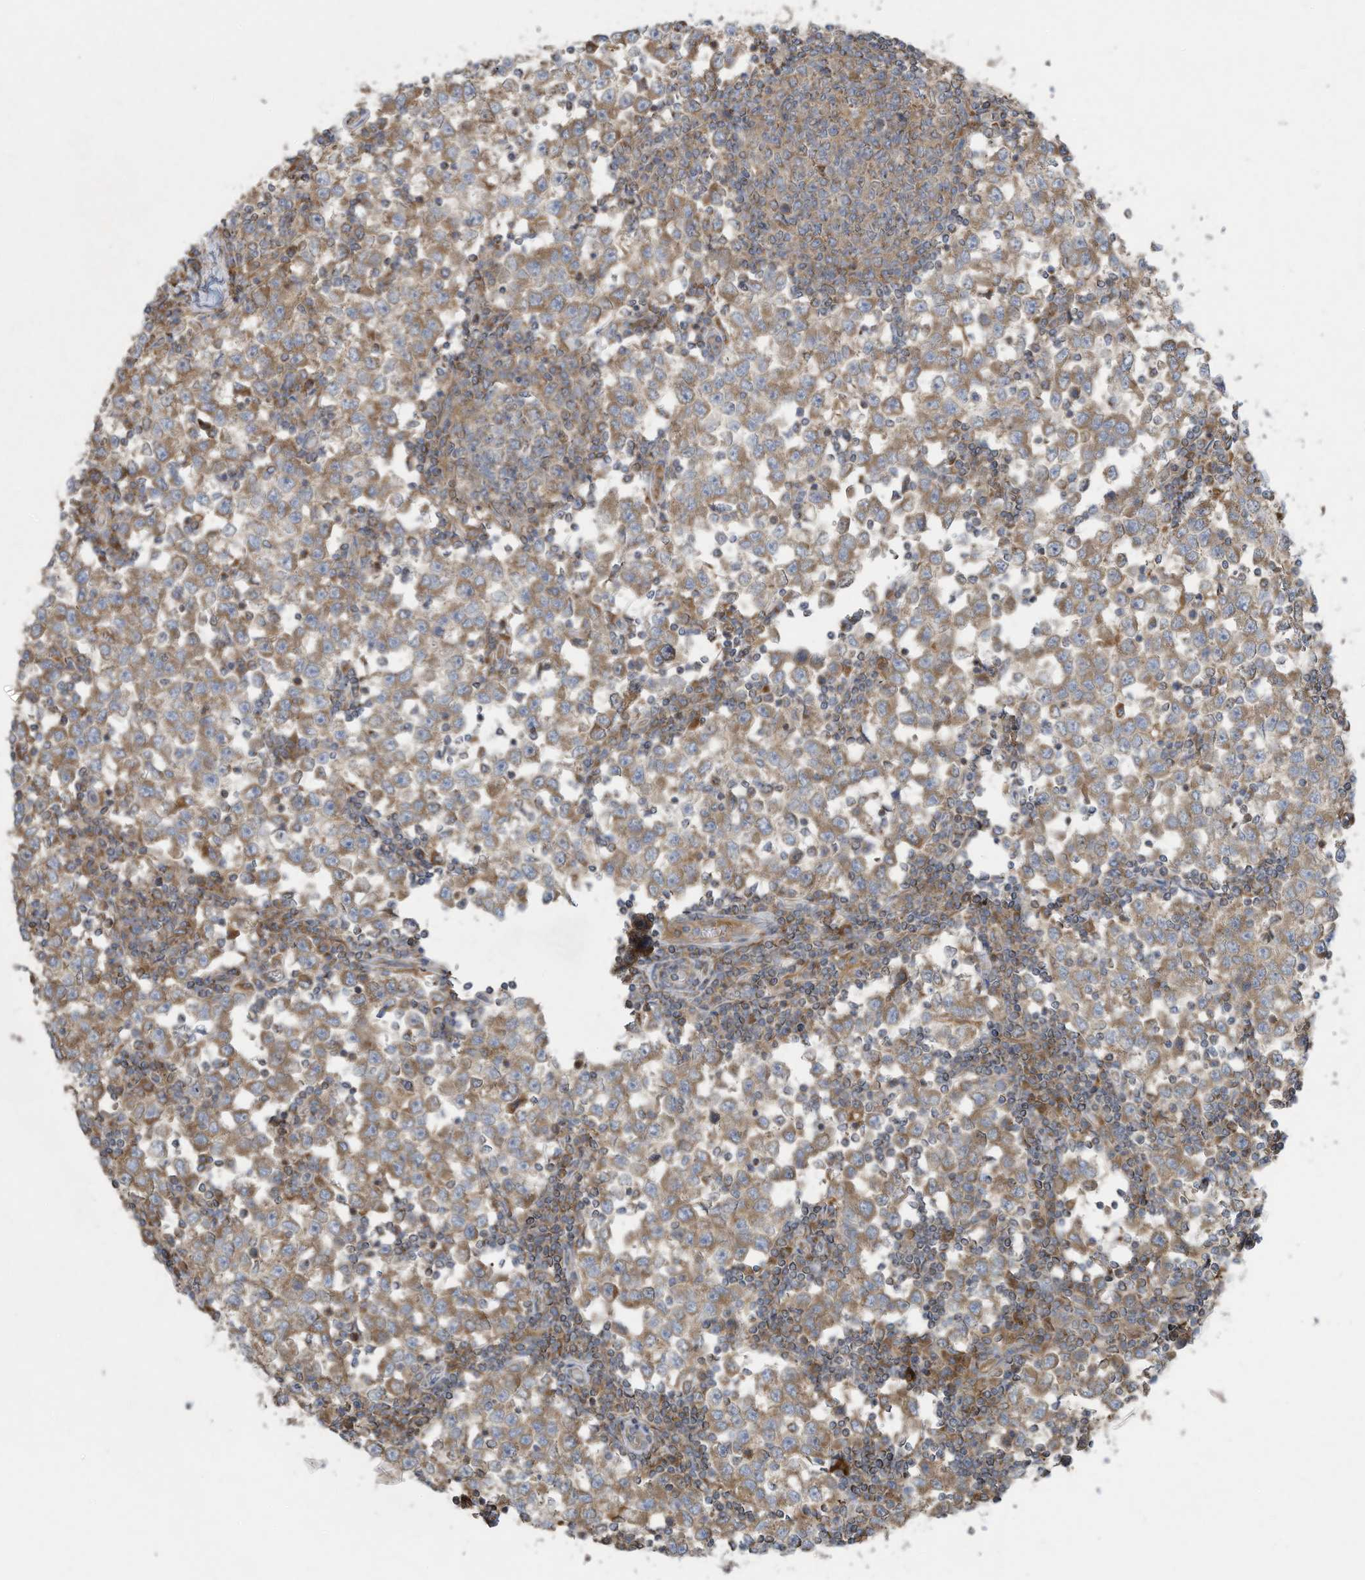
{"staining": {"intensity": "moderate", "quantity": ">75%", "location": "cytoplasmic/membranous"}, "tissue": "testis cancer", "cell_type": "Tumor cells", "image_type": "cancer", "snomed": [{"axis": "morphology", "description": "Seminoma, NOS"}, {"axis": "topography", "description": "Testis"}], "caption": "Testis seminoma was stained to show a protein in brown. There is medium levels of moderate cytoplasmic/membranous staining in approximately >75% of tumor cells. The protein is stained brown, and the nuclei are stained in blue (DAB IHC with brightfield microscopy, high magnification).", "gene": "SYNJ2", "patient": {"sex": "male", "age": 65}}